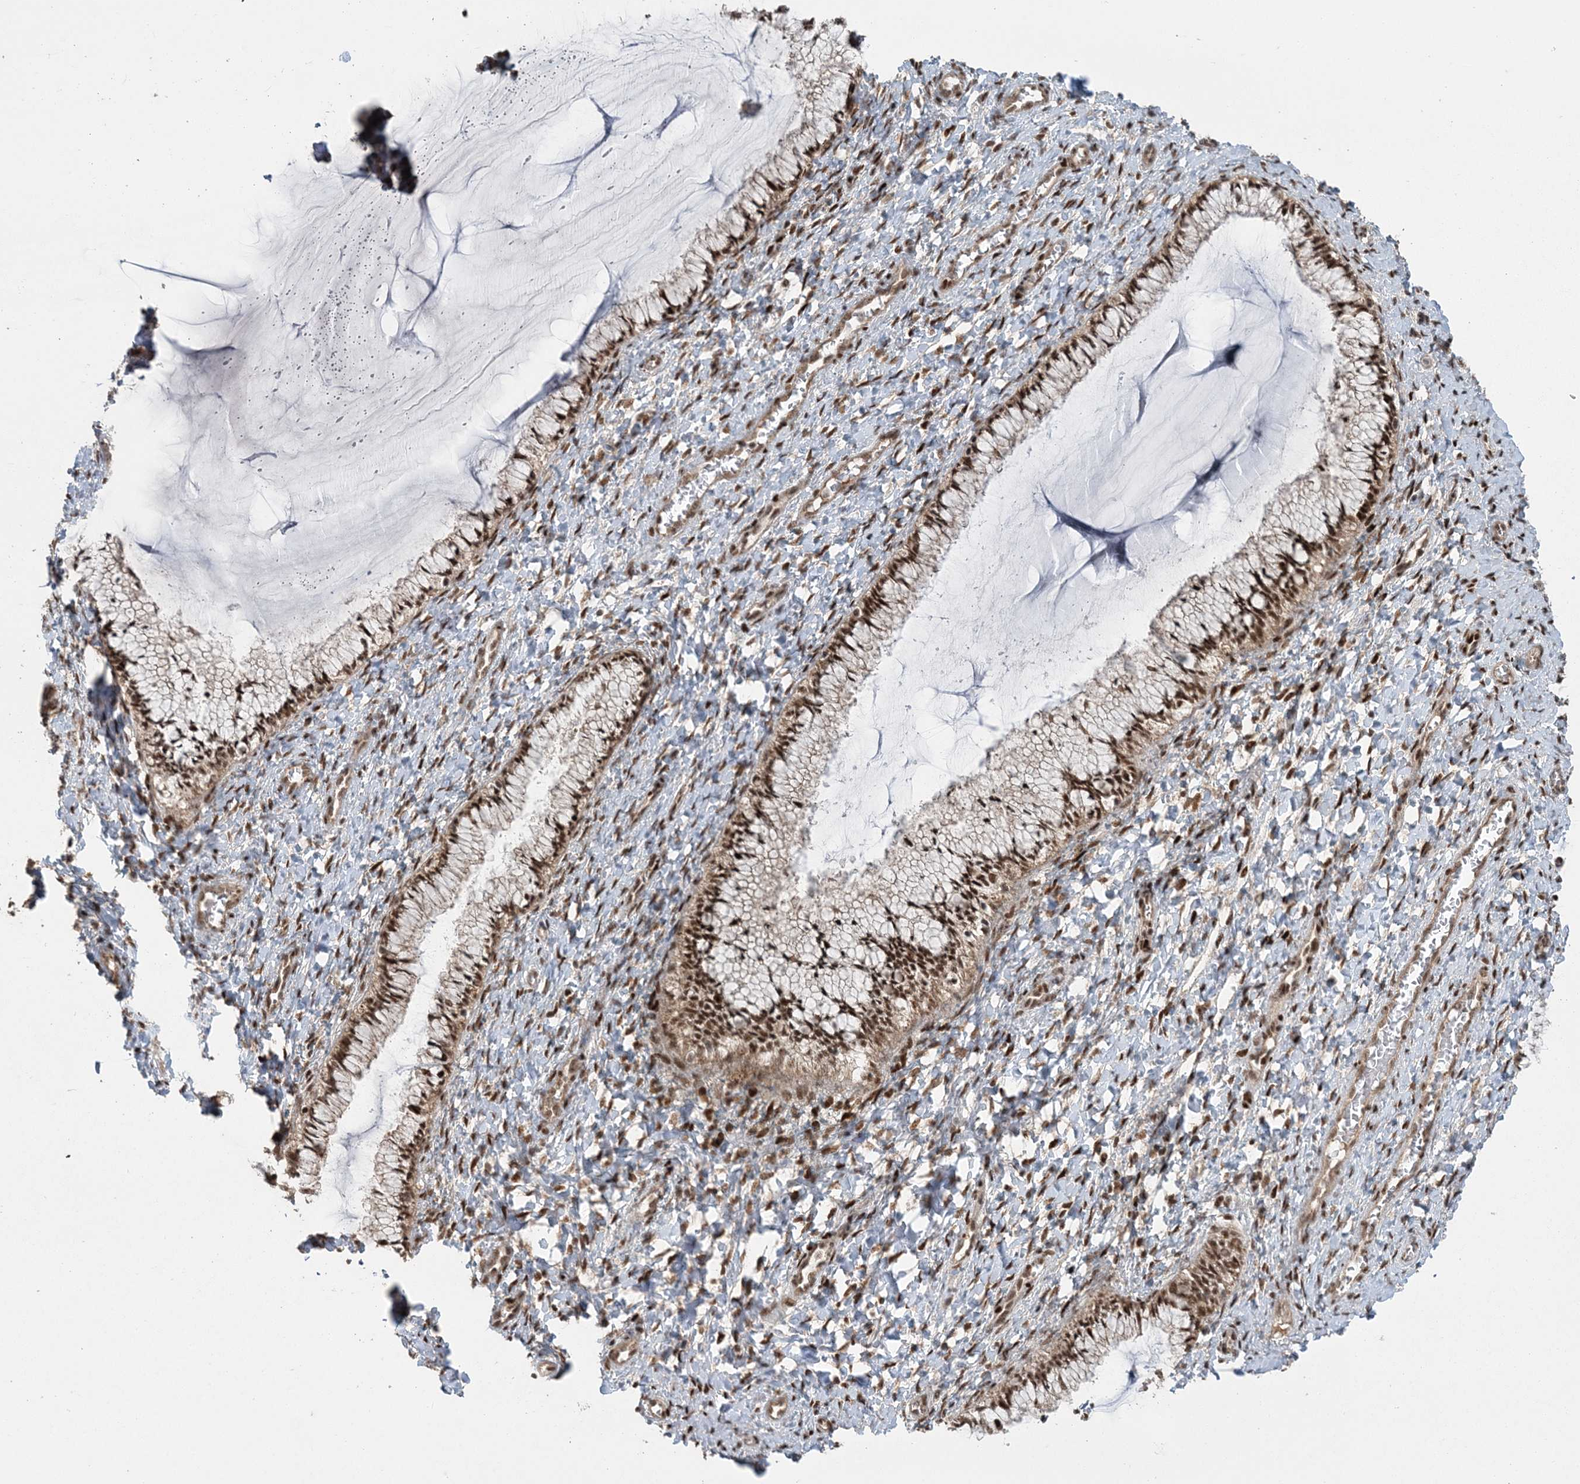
{"staining": {"intensity": "strong", "quantity": ">75%", "location": "nuclear"}, "tissue": "cervix", "cell_type": "Glandular cells", "image_type": "normal", "snomed": [{"axis": "morphology", "description": "Normal tissue, NOS"}, {"axis": "morphology", "description": "Adenocarcinoma, NOS"}, {"axis": "topography", "description": "Cervix"}], "caption": "A photomicrograph showing strong nuclear staining in approximately >75% of glandular cells in normal cervix, as visualized by brown immunohistochemical staining.", "gene": "CWC22", "patient": {"sex": "female", "age": 29}}